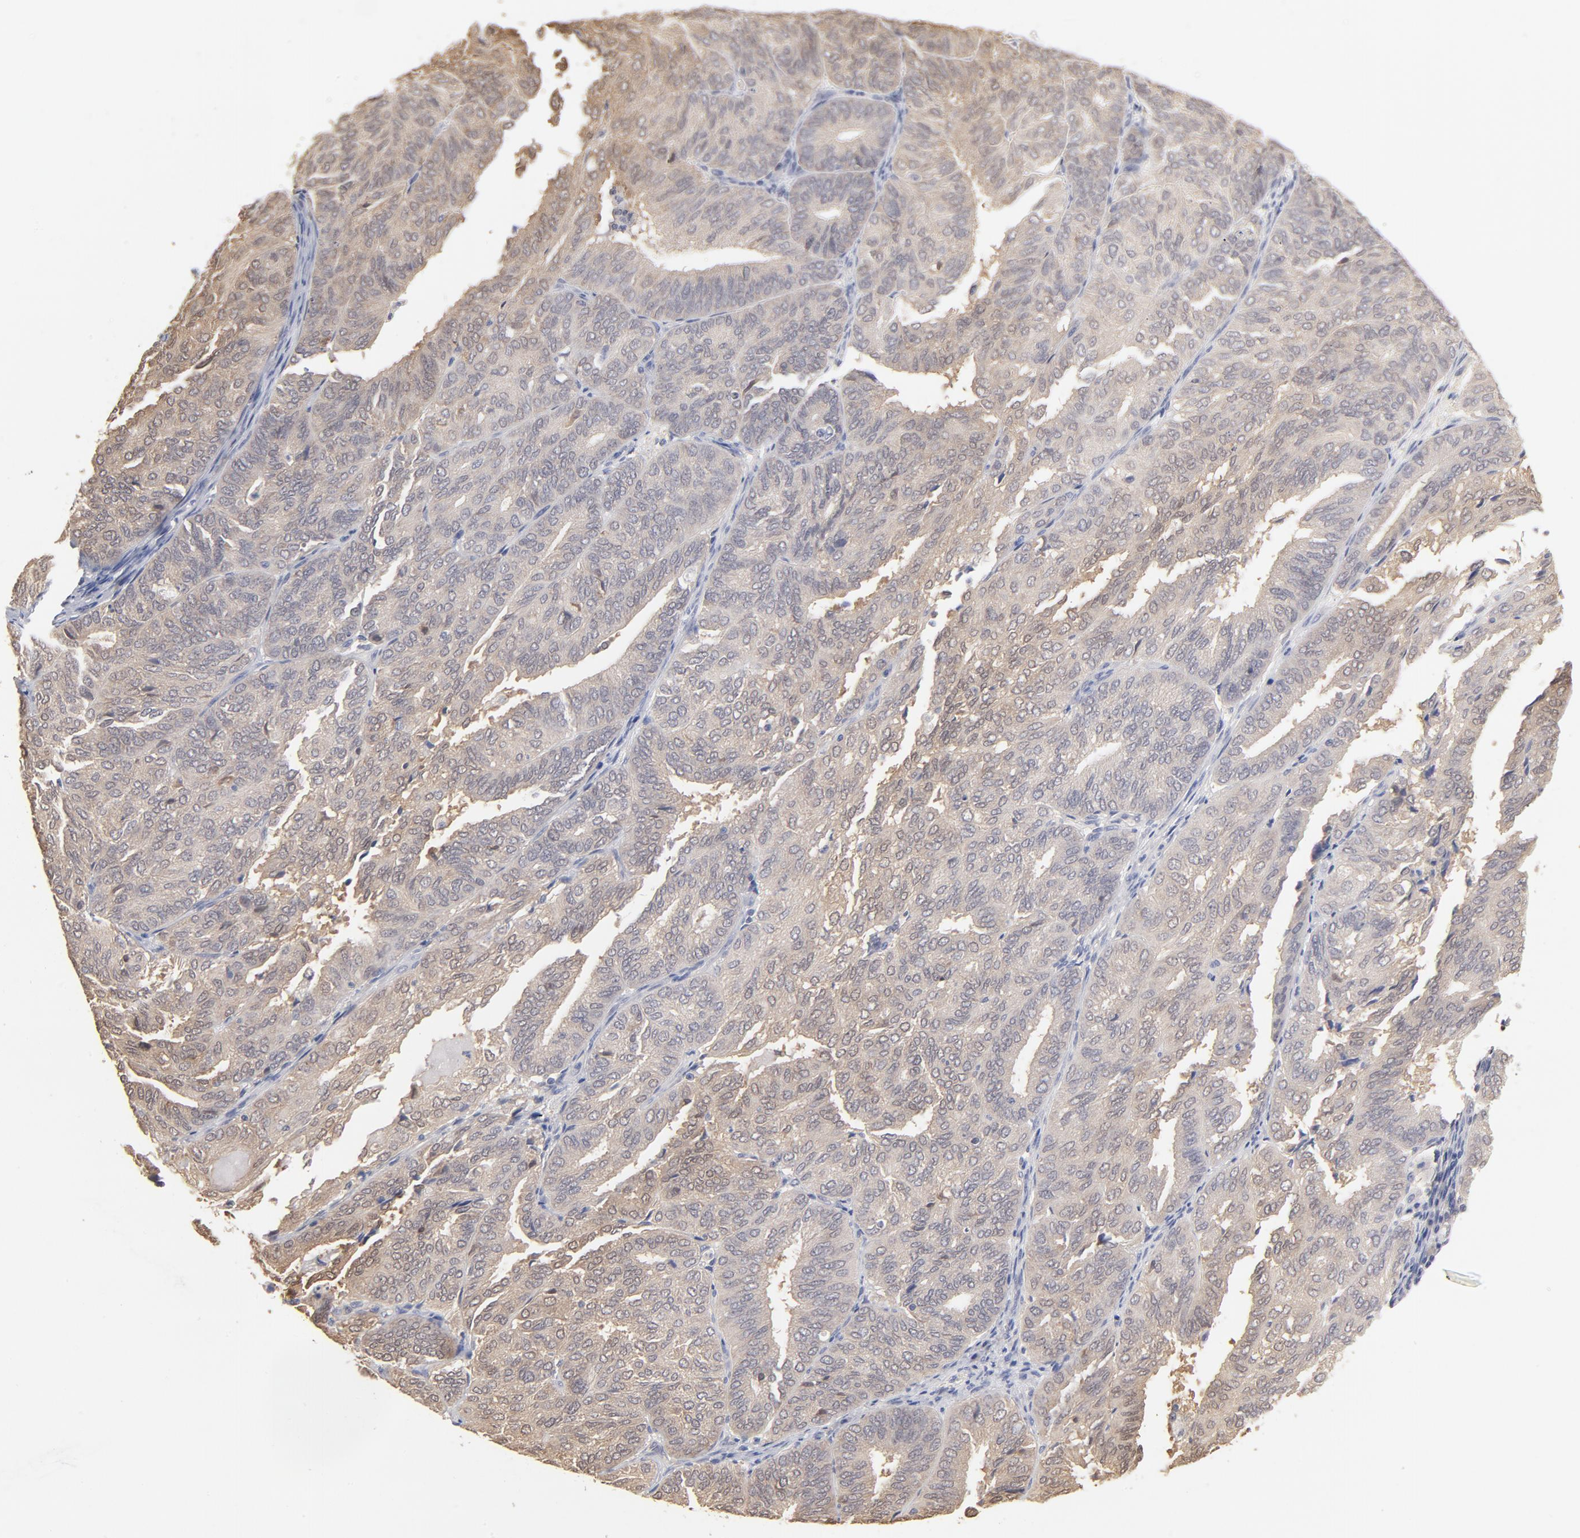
{"staining": {"intensity": "moderate", "quantity": ">75%", "location": "cytoplasmic/membranous"}, "tissue": "endometrial cancer", "cell_type": "Tumor cells", "image_type": "cancer", "snomed": [{"axis": "morphology", "description": "Adenocarcinoma, NOS"}, {"axis": "topography", "description": "Endometrium"}], "caption": "Protein staining by IHC demonstrates moderate cytoplasmic/membranous staining in about >75% of tumor cells in endometrial cancer.", "gene": "MIF", "patient": {"sex": "female", "age": 59}}